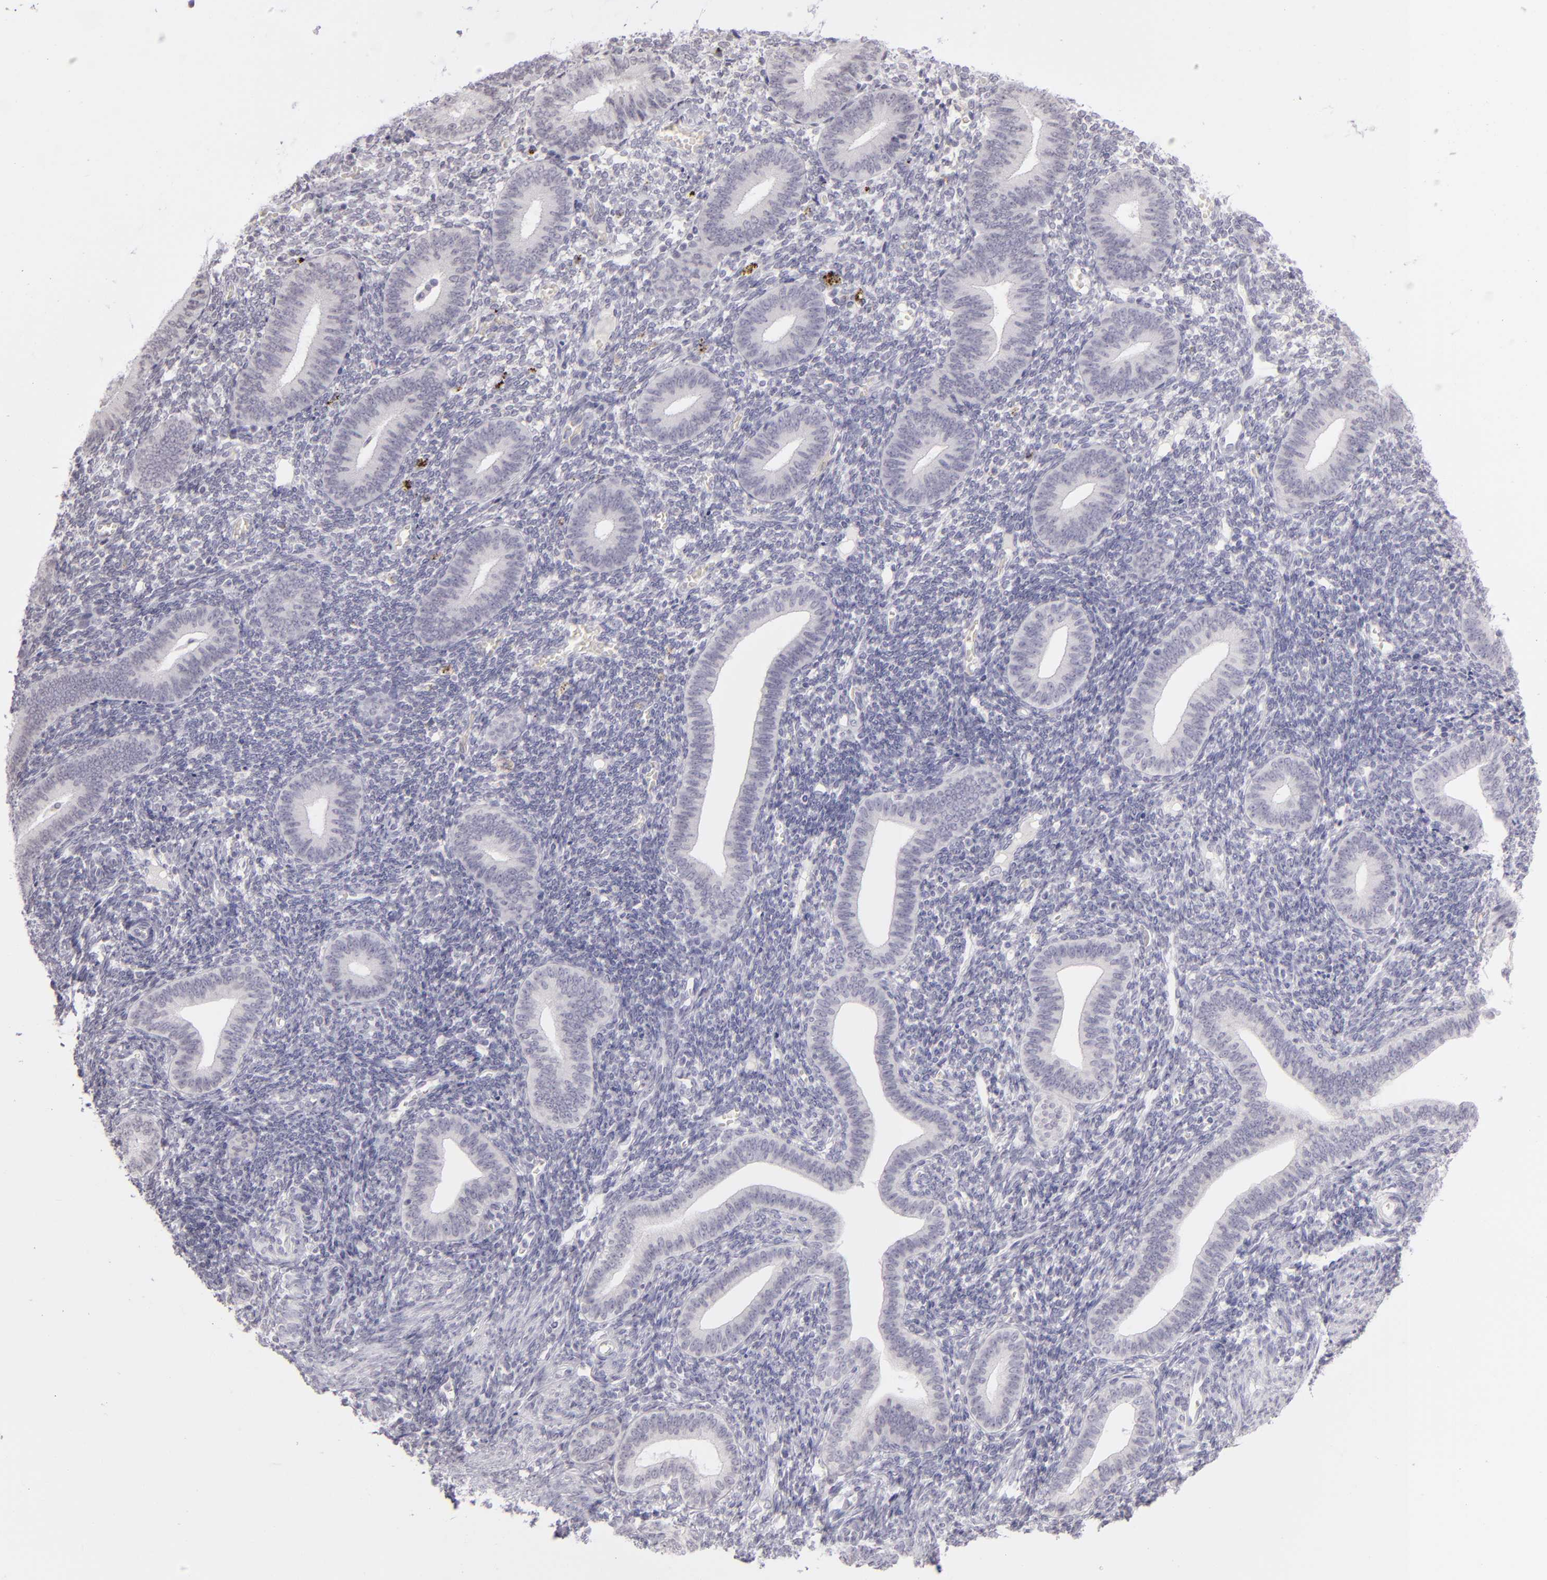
{"staining": {"intensity": "negative", "quantity": "none", "location": "none"}, "tissue": "endometrium", "cell_type": "Cells in endometrial stroma", "image_type": "normal", "snomed": [{"axis": "morphology", "description": "Normal tissue, NOS"}, {"axis": "topography", "description": "Uterus"}, {"axis": "topography", "description": "Endometrium"}], "caption": "Endometrium was stained to show a protein in brown. There is no significant staining in cells in endometrial stroma. (Brightfield microscopy of DAB (3,3'-diaminobenzidine) IHC at high magnification).", "gene": "CD40", "patient": {"sex": "female", "age": 33}}